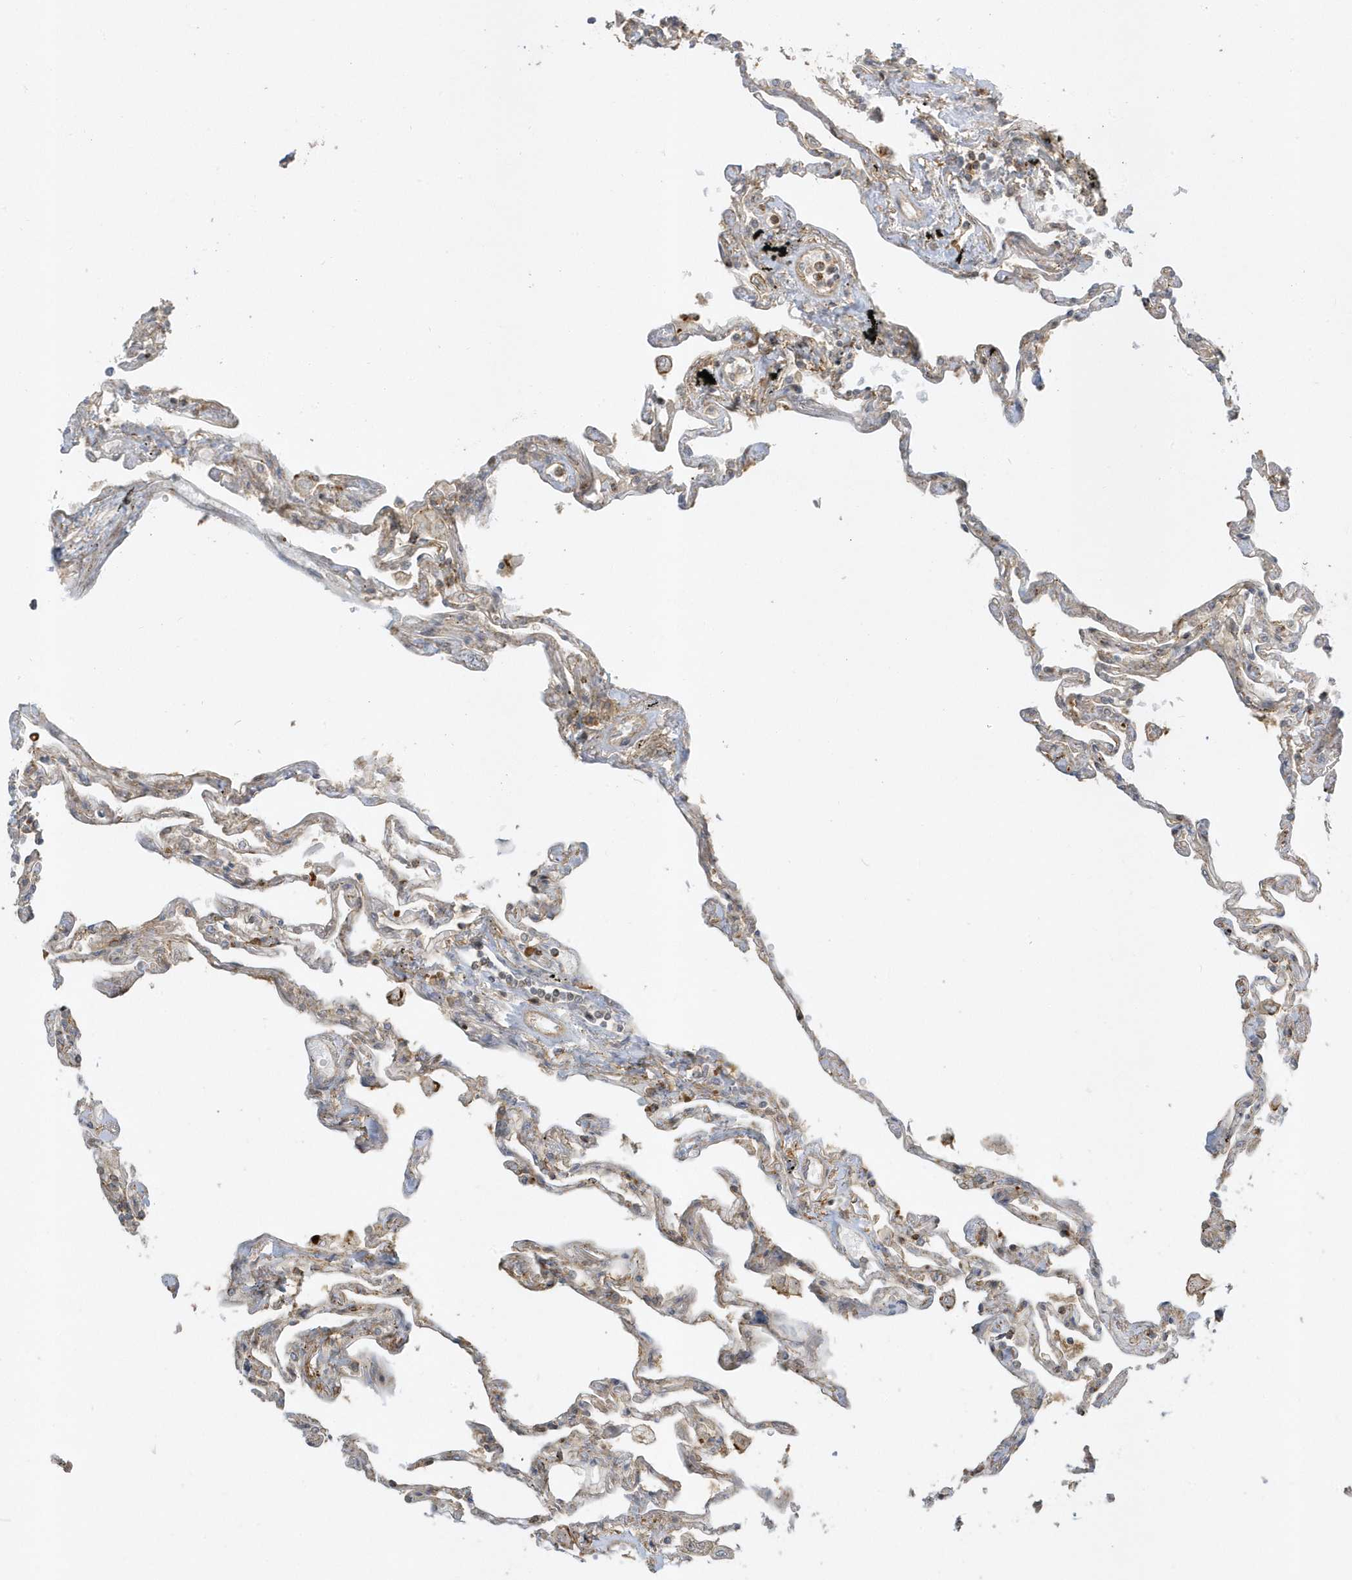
{"staining": {"intensity": "weak", "quantity": "<25%", "location": "cytoplasmic/membranous"}, "tissue": "lung", "cell_type": "Alveolar cells", "image_type": "normal", "snomed": [{"axis": "morphology", "description": "Normal tissue, NOS"}, {"axis": "topography", "description": "Lung"}], "caption": "The photomicrograph reveals no staining of alveolar cells in benign lung.", "gene": "ZBTB8A", "patient": {"sex": "female", "age": 67}}